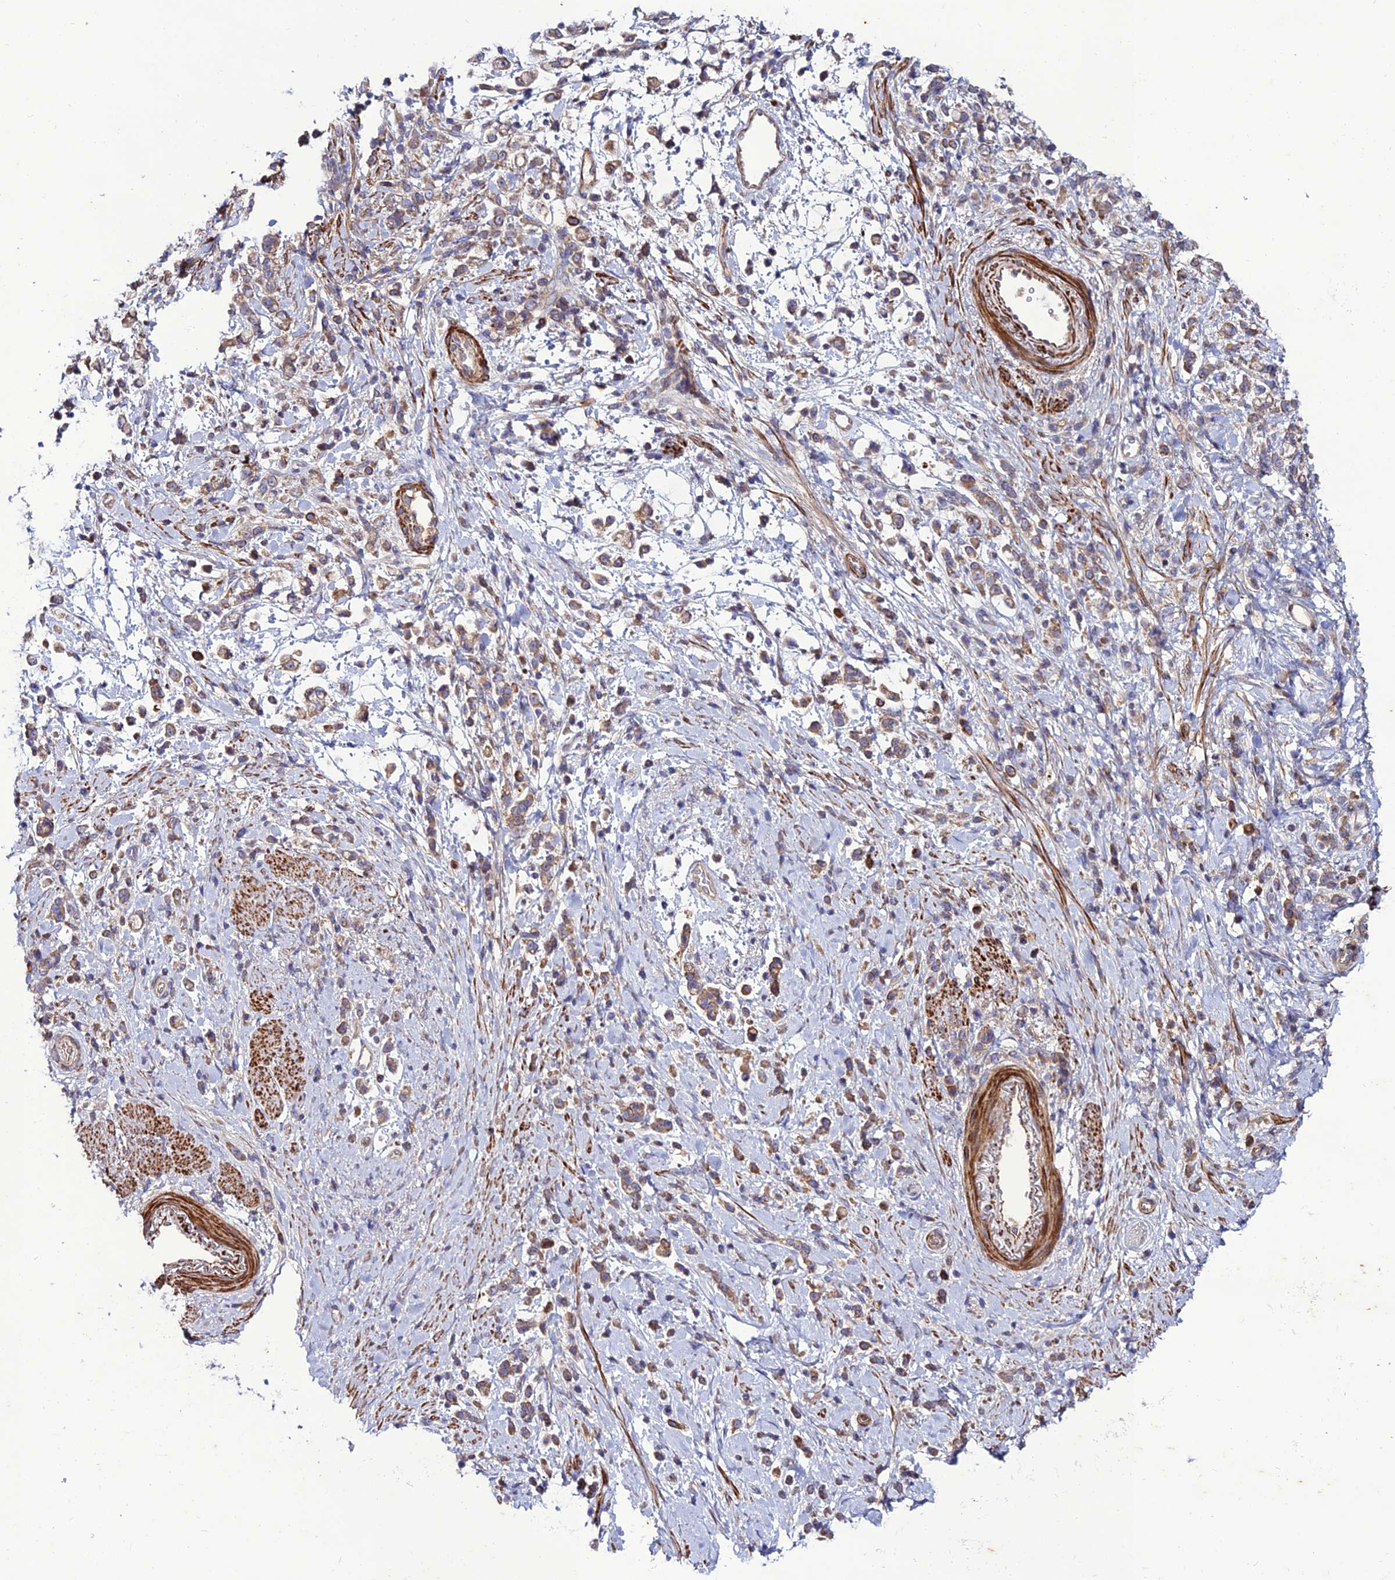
{"staining": {"intensity": "moderate", "quantity": "25%-75%", "location": "cytoplasmic/membranous"}, "tissue": "stomach cancer", "cell_type": "Tumor cells", "image_type": "cancer", "snomed": [{"axis": "morphology", "description": "Adenocarcinoma, NOS"}, {"axis": "topography", "description": "Stomach"}], "caption": "About 25%-75% of tumor cells in human stomach cancer reveal moderate cytoplasmic/membranous protein staining as visualized by brown immunohistochemical staining.", "gene": "ARL6IP1", "patient": {"sex": "female", "age": 60}}